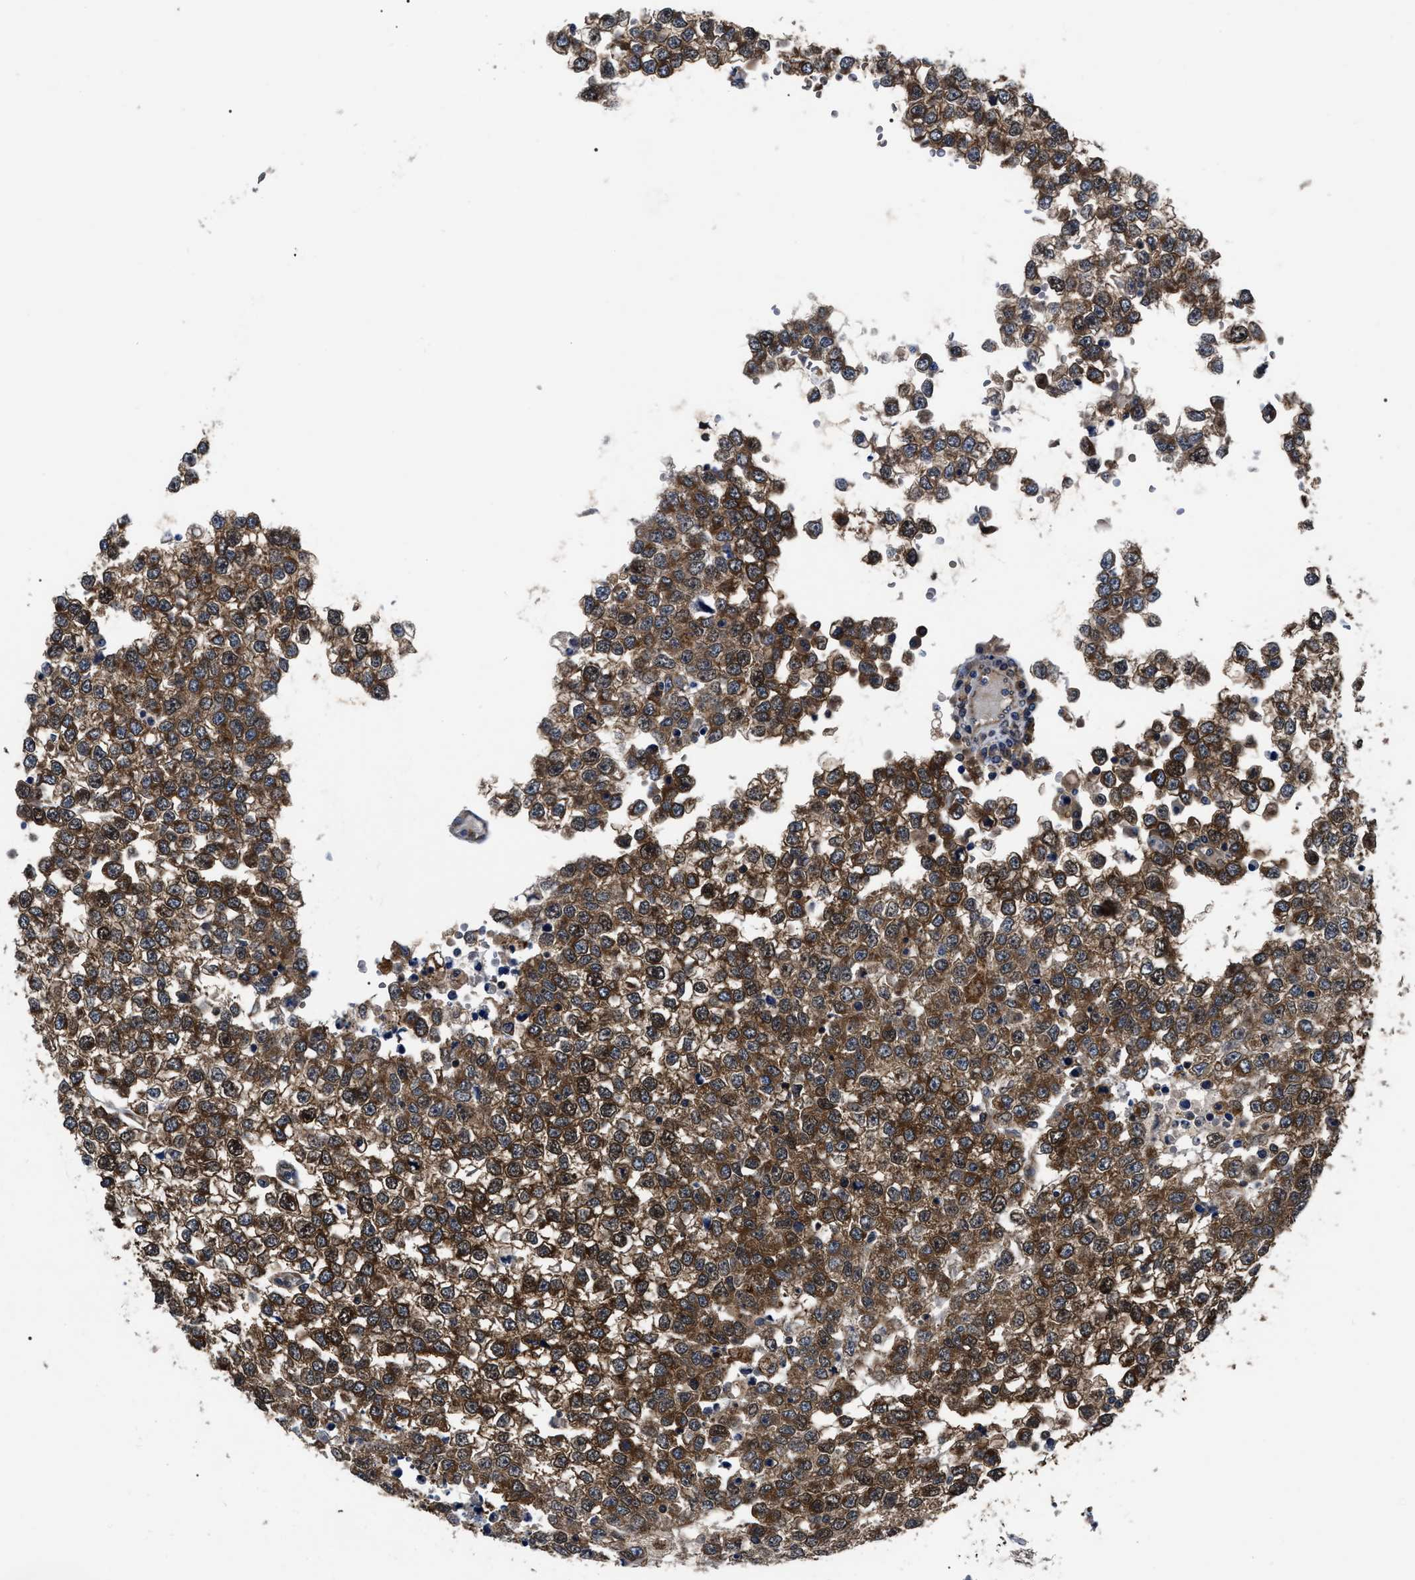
{"staining": {"intensity": "strong", "quantity": ">75%", "location": "cytoplasmic/membranous"}, "tissue": "testis cancer", "cell_type": "Tumor cells", "image_type": "cancer", "snomed": [{"axis": "morphology", "description": "Seminoma, NOS"}, {"axis": "topography", "description": "Testis"}], "caption": "High-power microscopy captured an IHC photomicrograph of testis cancer, revealing strong cytoplasmic/membranous staining in about >75% of tumor cells.", "gene": "GET4", "patient": {"sex": "male", "age": 65}}